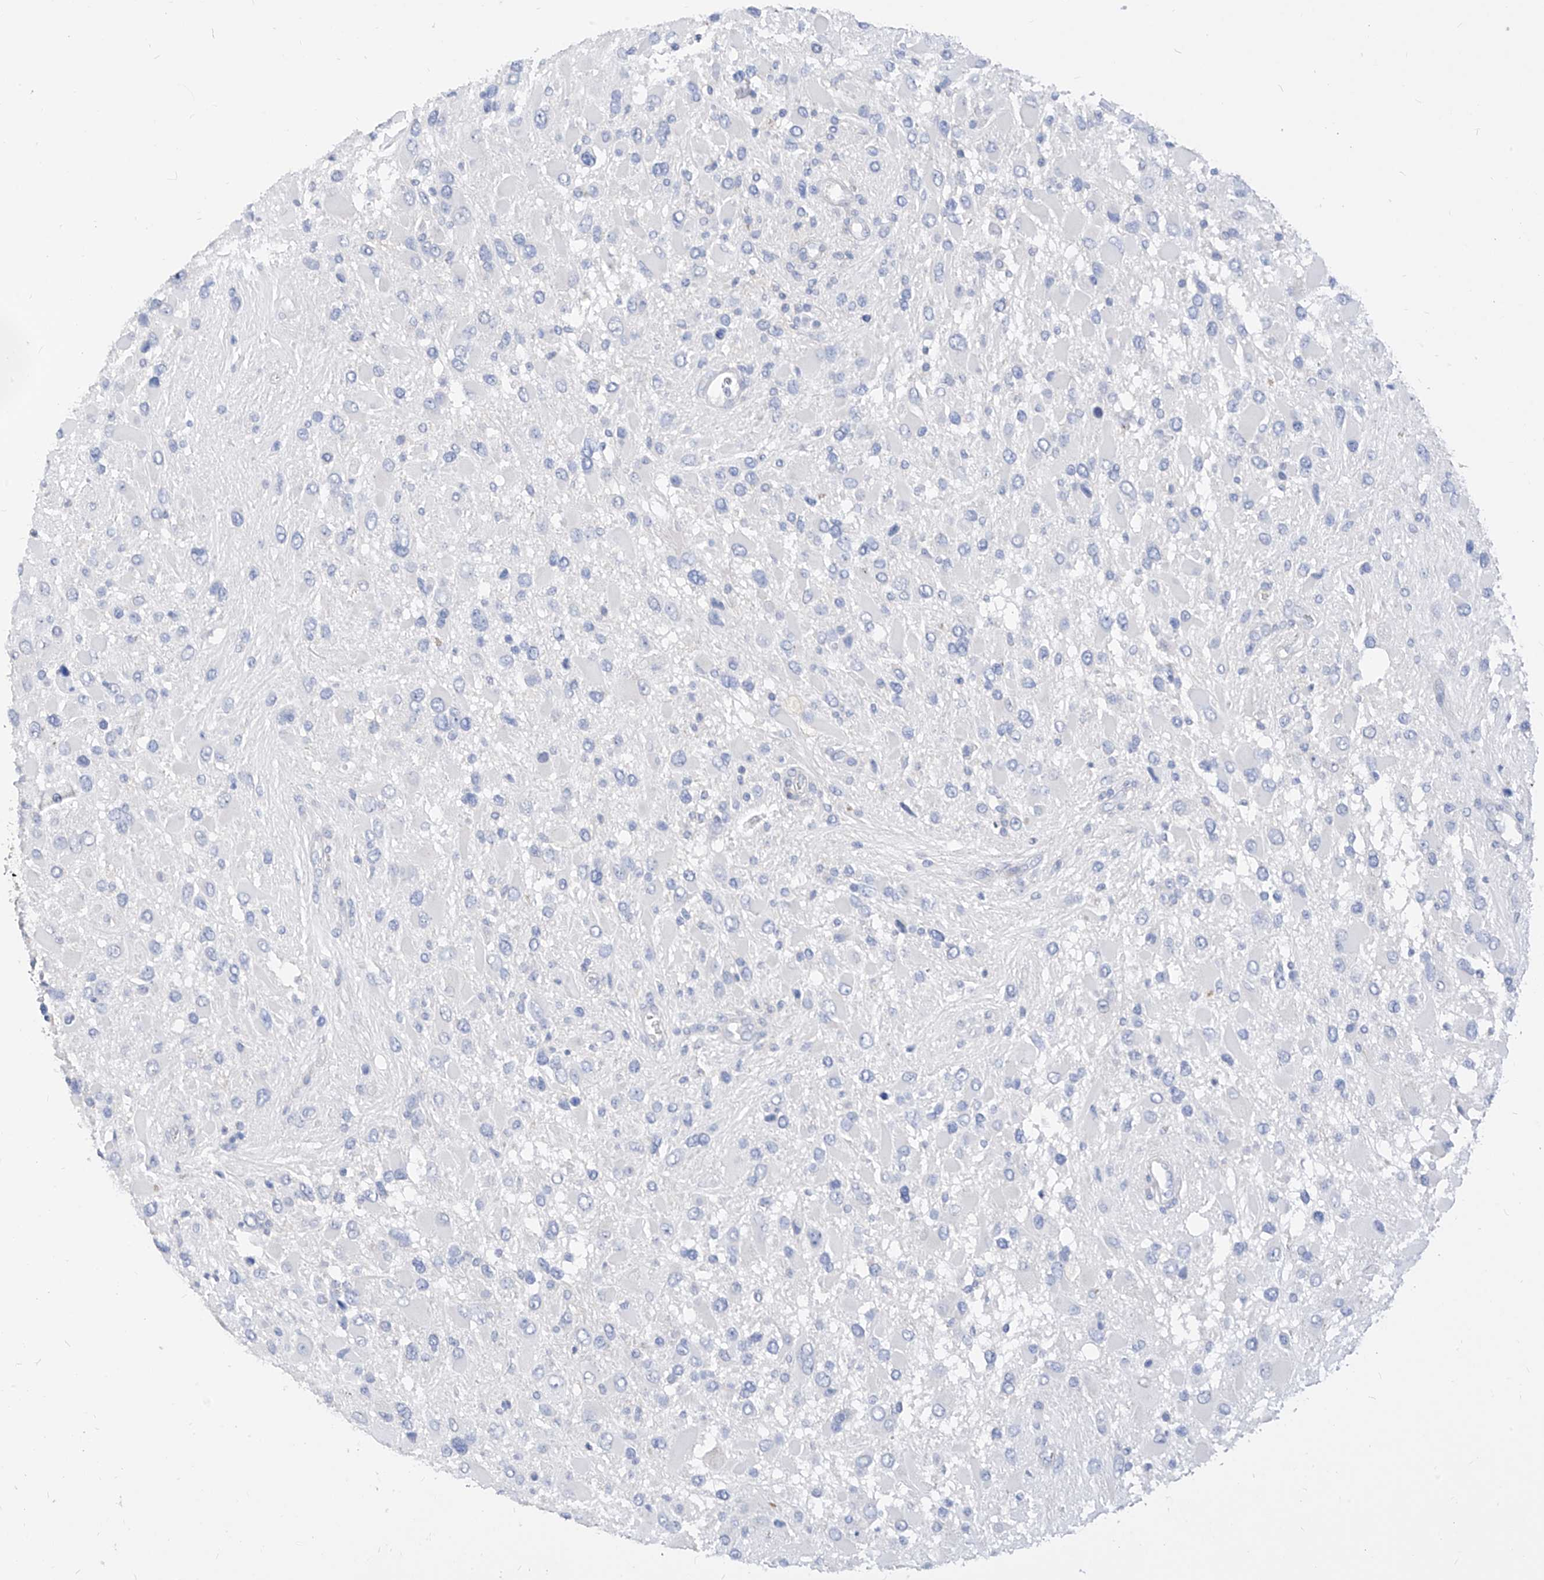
{"staining": {"intensity": "negative", "quantity": "none", "location": "none"}, "tissue": "glioma", "cell_type": "Tumor cells", "image_type": "cancer", "snomed": [{"axis": "morphology", "description": "Glioma, malignant, High grade"}, {"axis": "topography", "description": "Brain"}], "caption": "Tumor cells show no significant protein staining in malignant glioma (high-grade).", "gene": "ZZEF1", "patient": {"sex": "male", "age": 53}}